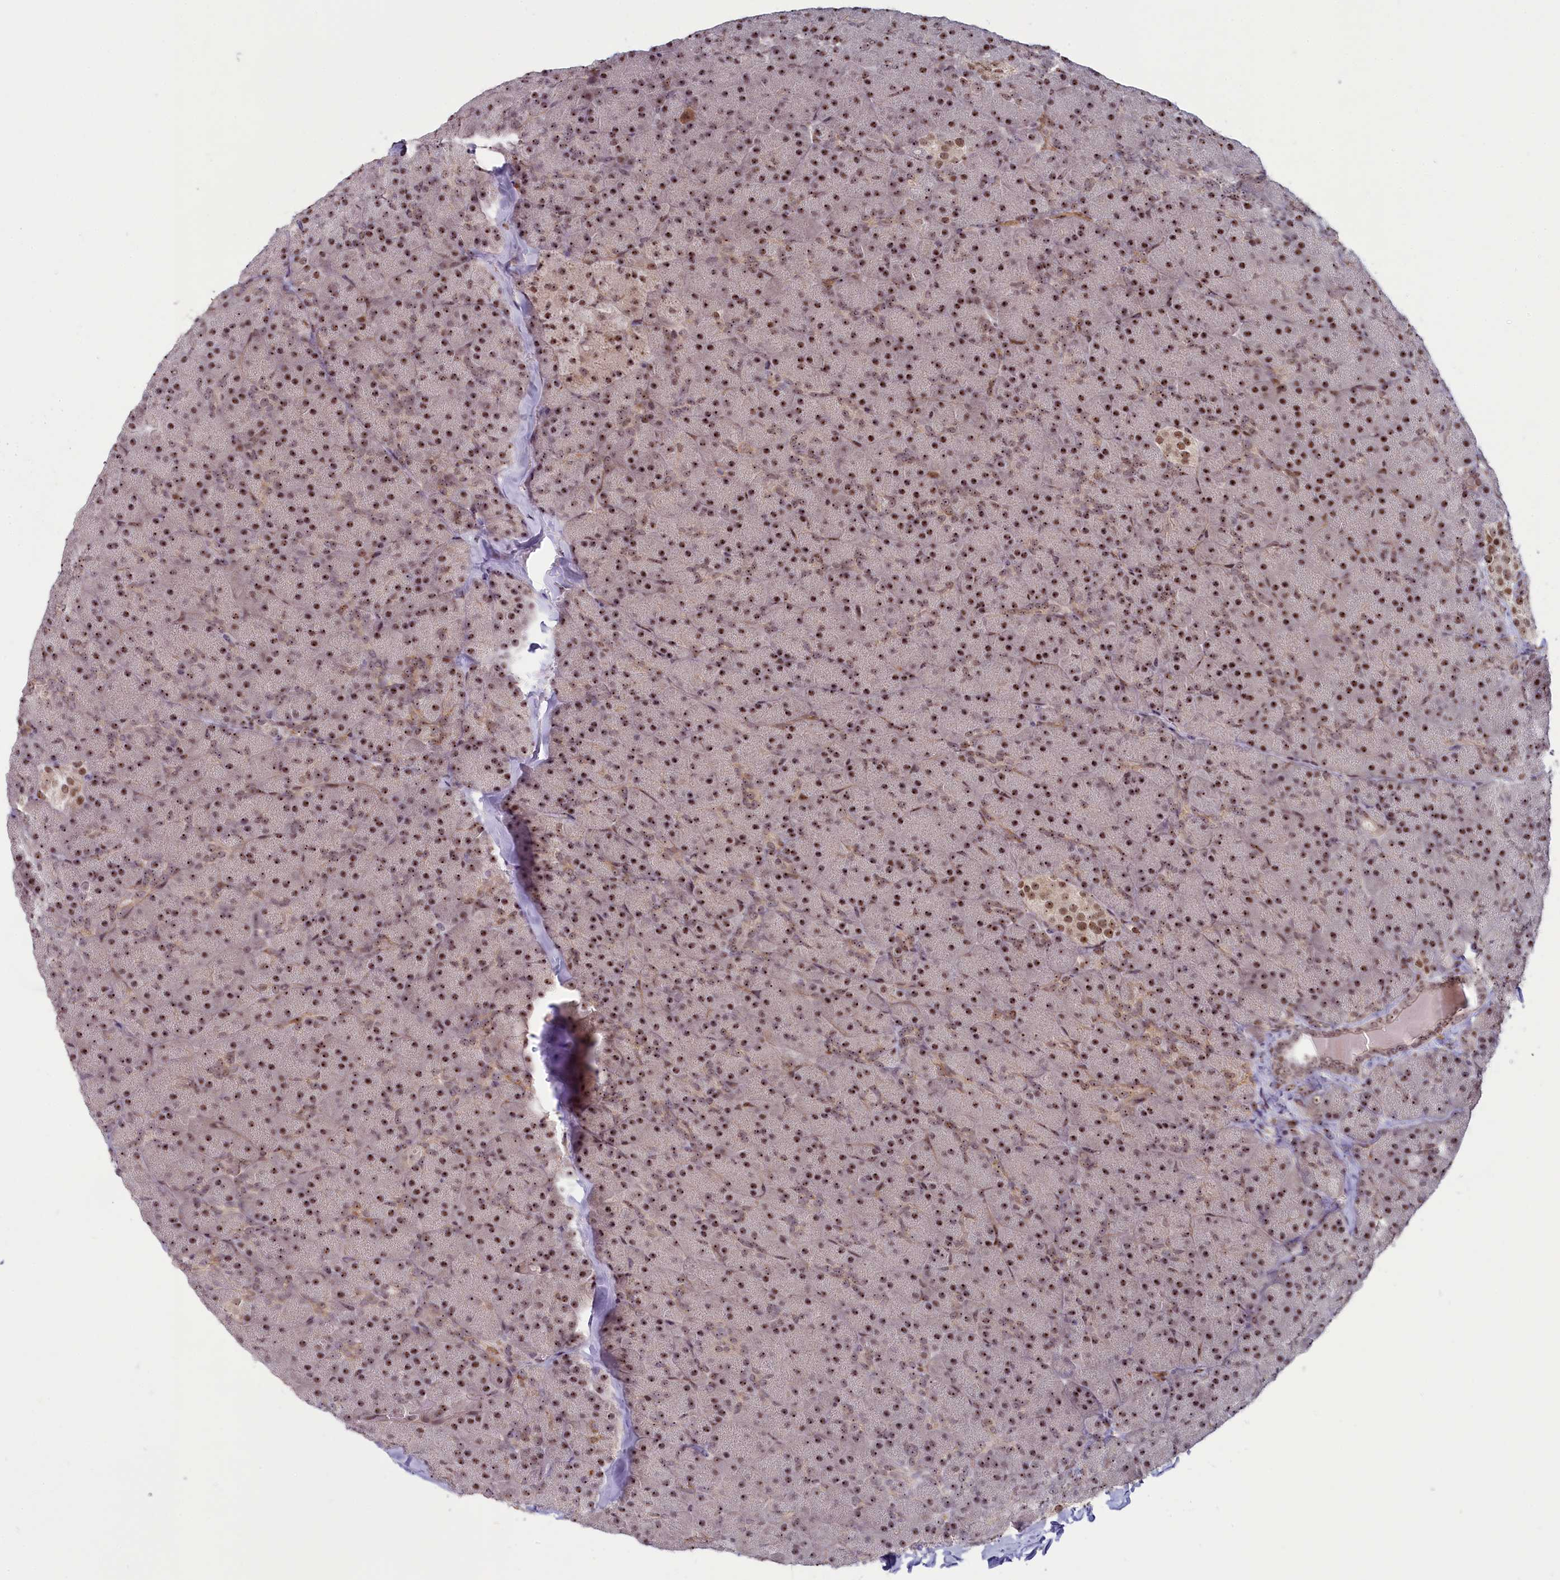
{"staining": {"intensity": "strong", "quantity": ">75%", "location": "cytoplasmic/membranous,nuclear"}, "tissue": "pancreas", "cell_type": "Exocrine glandular cells", "image_type": "normal", "snomed": [{"axis": "morphology", "description": "Normal tissue, NOS"}, {"axis": "topography", "description": "Pancreas"}], "caption": "A high-resolution photomicrograph shows IHC staining of benign pancreas, which reveals strong cytoplasmic/membranous,nuclear positivity in approximately >75% of exocrine glandular cells.", "gene": "TCOF1", "patient": {"sex": "male", "age": 36}}